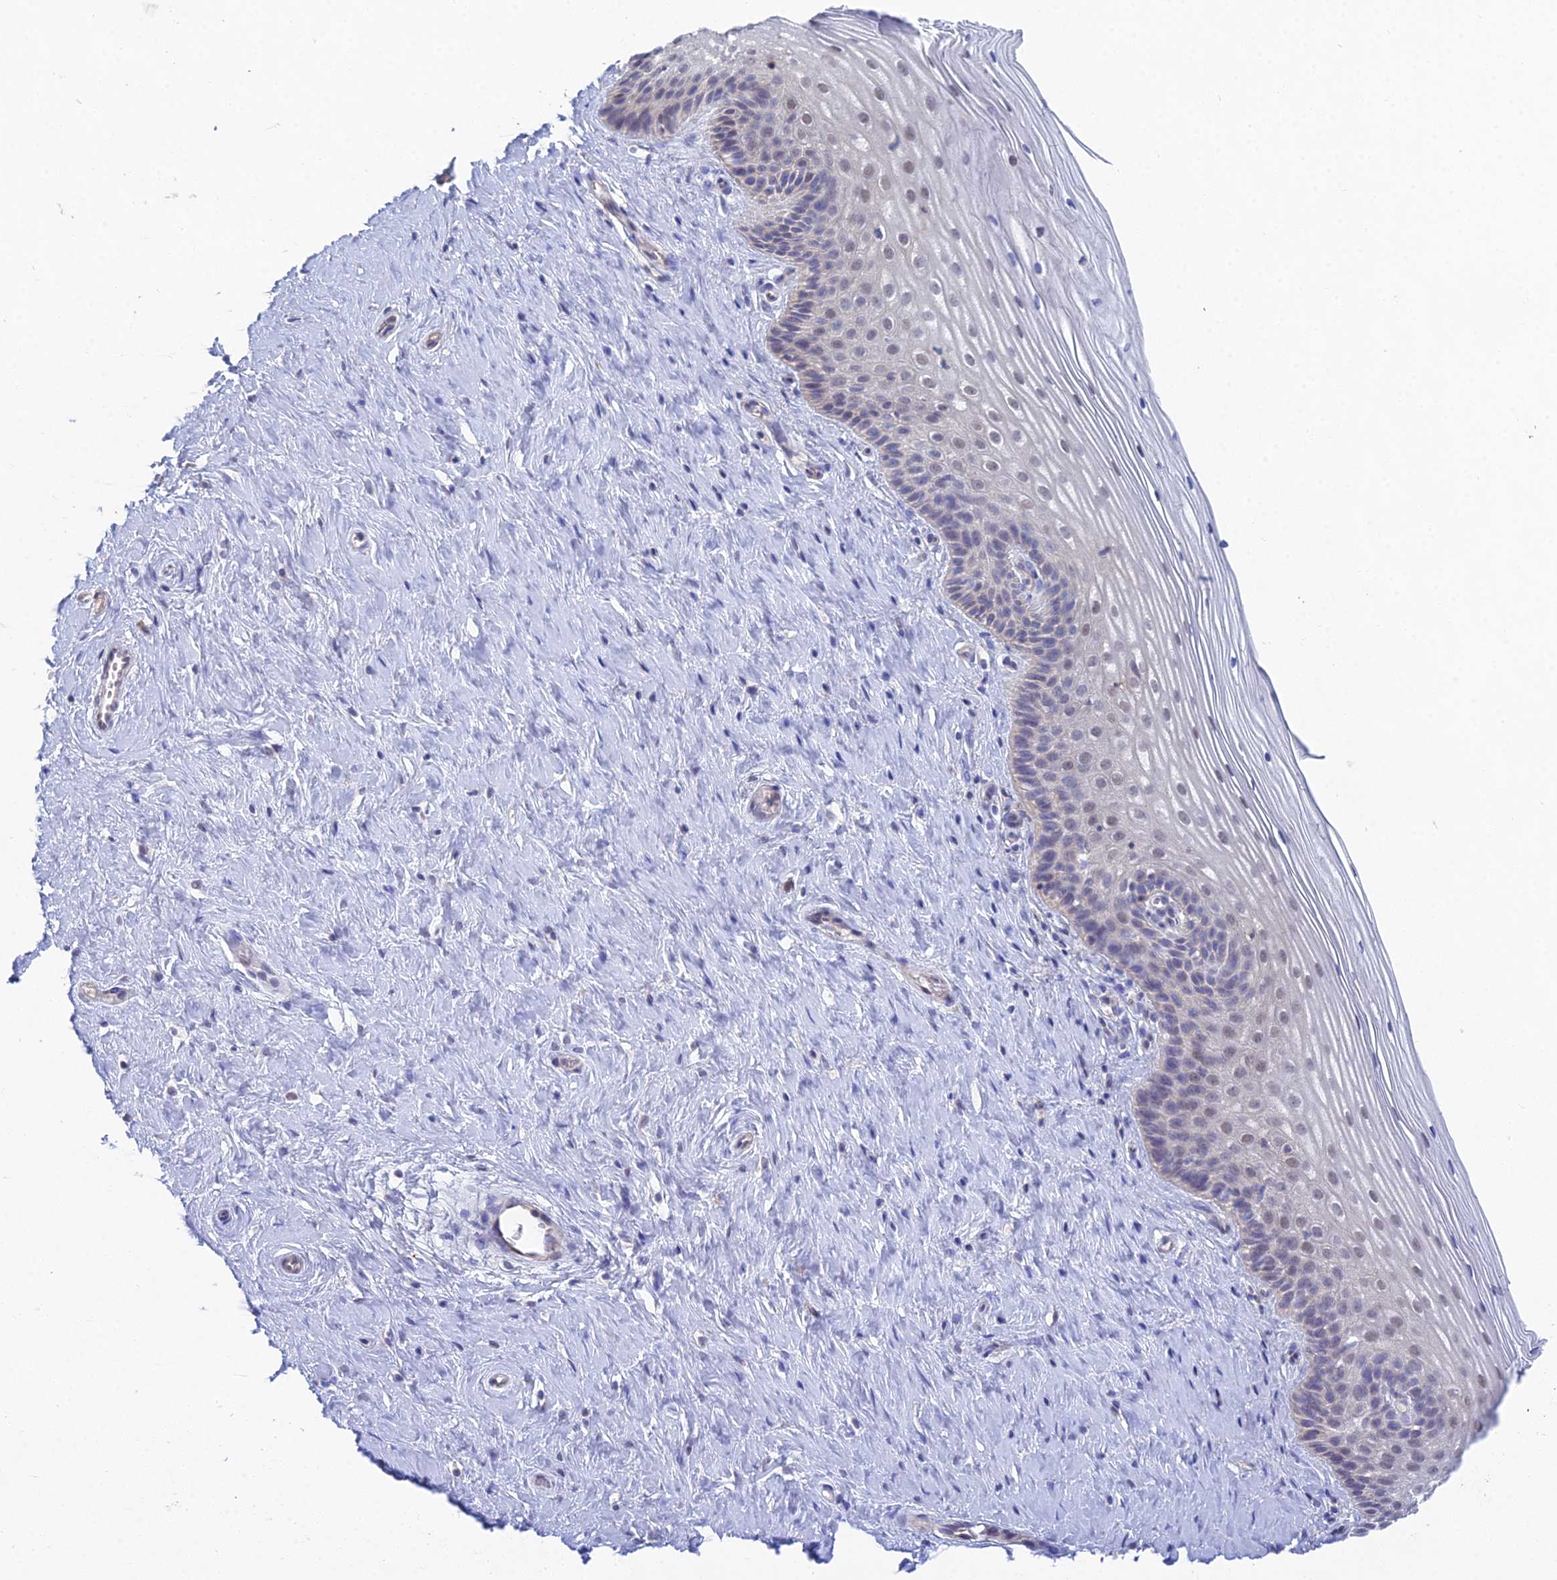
{"staining": {"intensity": "negative", "quantity": "none", "location": "none"}, "tissue": "cervix", "cell_type": "Glandular cells", "image_type": "normal", "snomed": [{"axis": "morphology", "description": "Normal tissue, NOS"}, {"axis": "topography", "description": "Cervix"}], "caption": "An immunohistochemistry micrograph of unremarkable cervix is shown. There is no staining in glandular cells of cervix. Nuclei are stained in blue.", "gene": "DNAH14", "patient": {"sex": "female", "age": 33}}